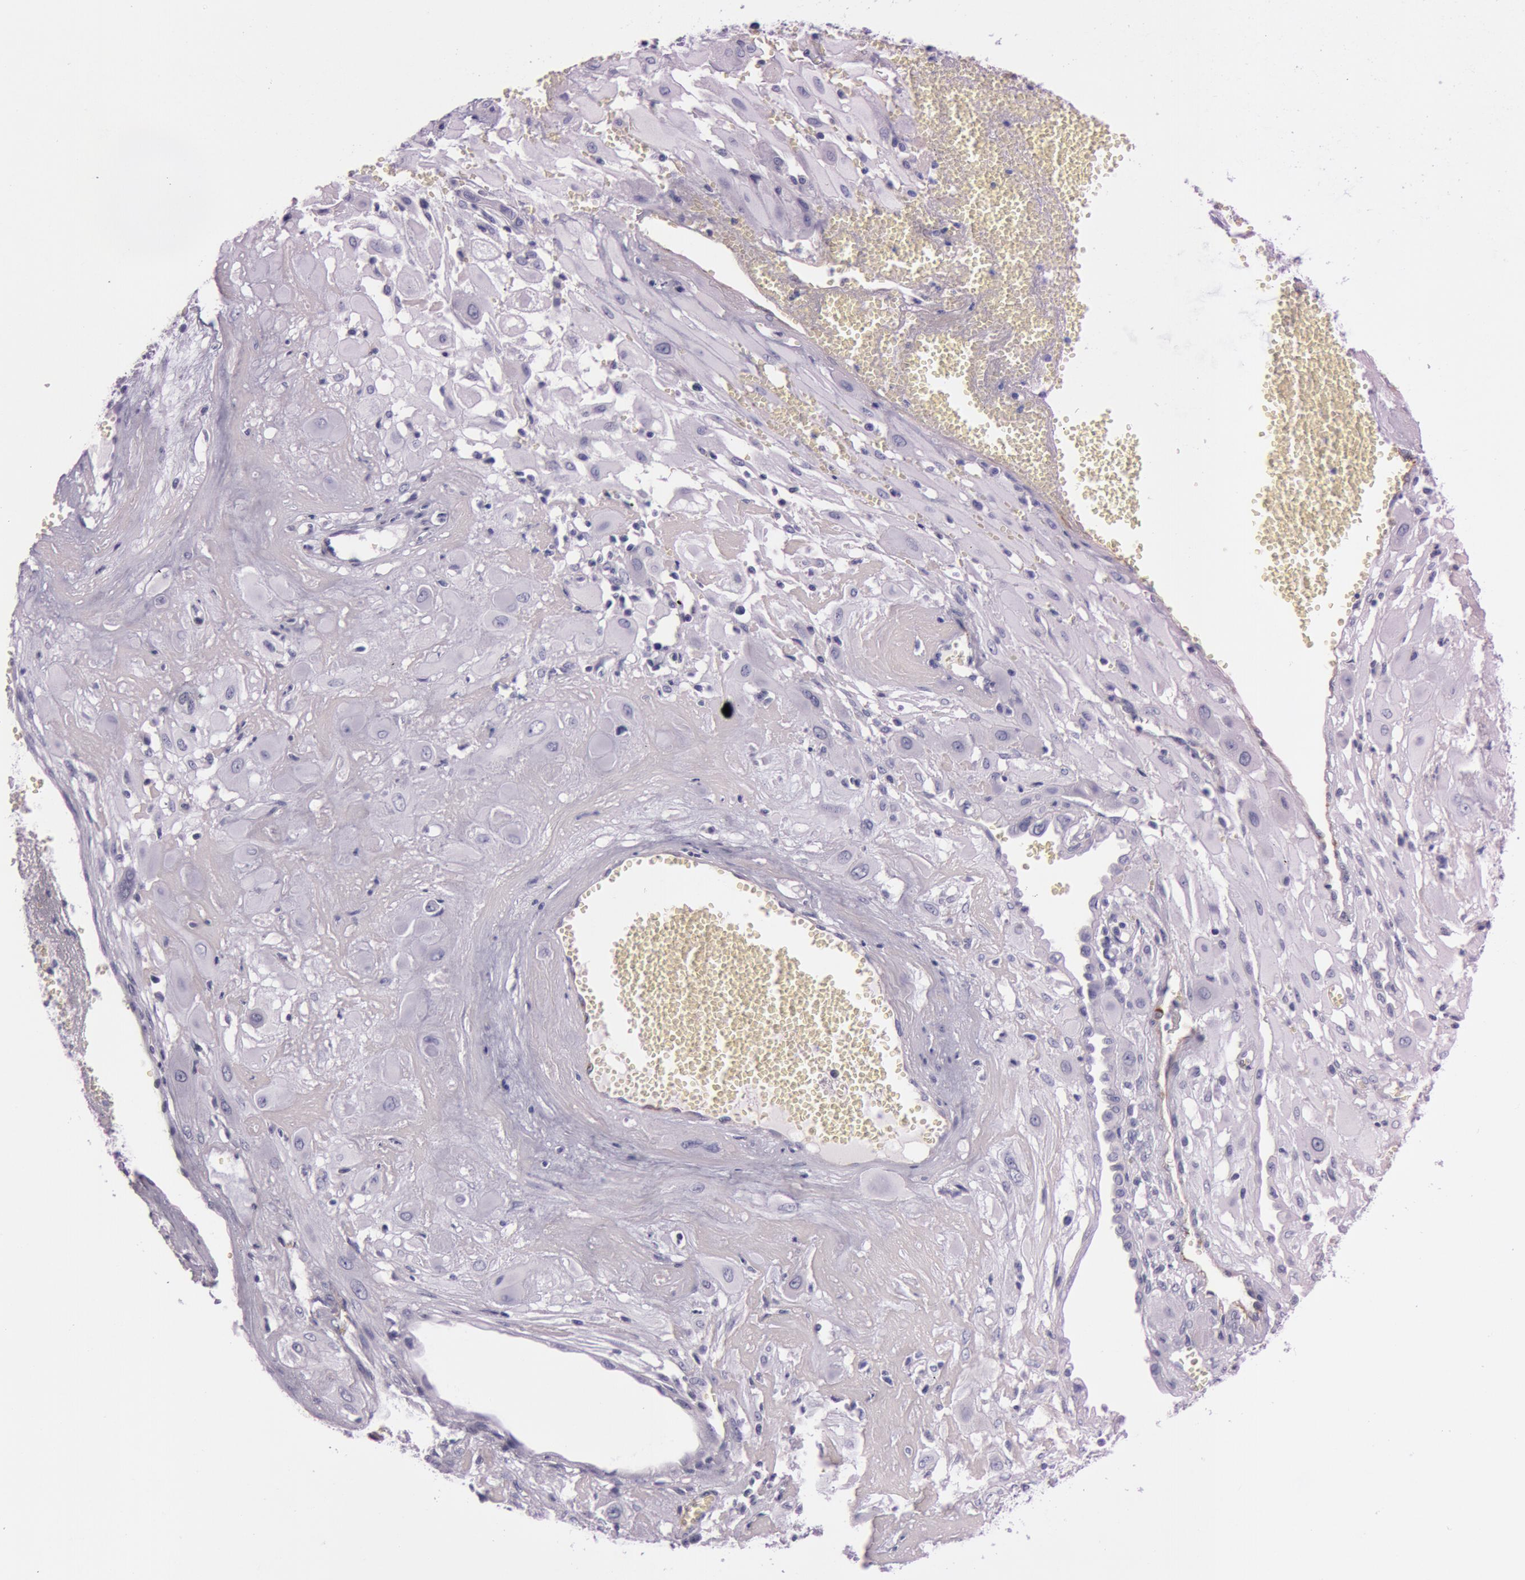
{"staining": {"intensity": "negative", "quantity": "none", "location": "none"}, "tissue": "cervical cancer", "cell_type": "Tumor cells", "image_type": "cancer", "snomed": [{"axis": "morphology", "description": "Squamous cell carcinoma, NOS"}, {"axis": "topography", "description": "Cervix"}], "caption": "Immunohistochemistry of human cervical squamous cell carcinoma displays no staining in tumor cells.", "gene": "FOLH1", "patient": {"sex": "female", "age": 34}}